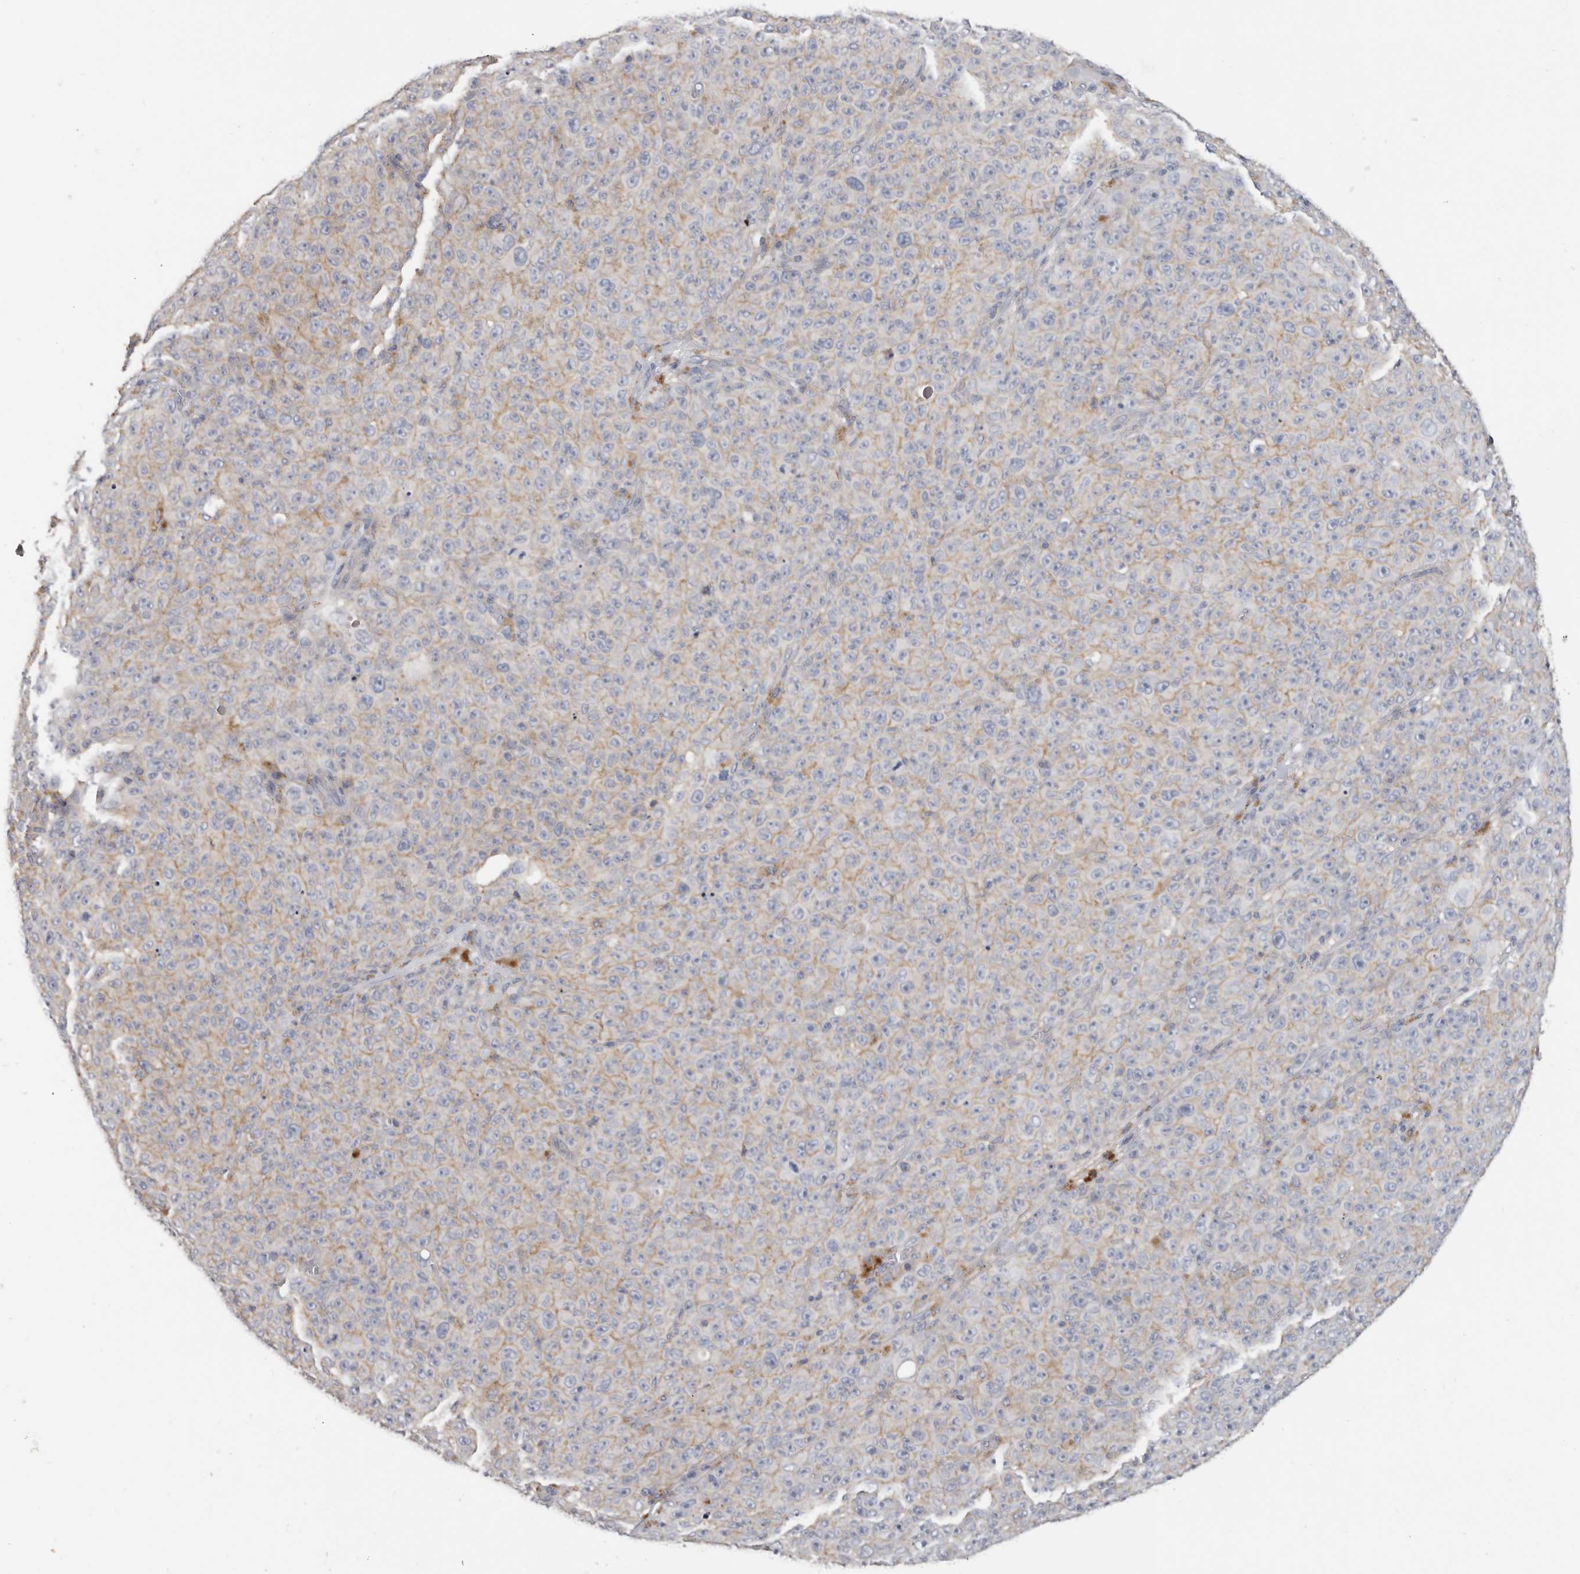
{"staining": {"intensity": "weak", "quantity": "25%-75%", "location": "cytoplasmic/membranous"}, "tissue": "melanoma", "cell_type": "Tumor cells", "image_type": "cancer", "snomed": [{"axis": "morphology", "description": "Malignant melanoma, NOS"}, {"axis": "topography", "description": "Skin"}], "caption": "Malignant melanoma stained with a brown dye displays weak cytoplasmic/membranous positive expression in approximately 25%-75% of tumor cells.", "gene": "WDTC1", "patient": {"sex": "female", "age": 82}}